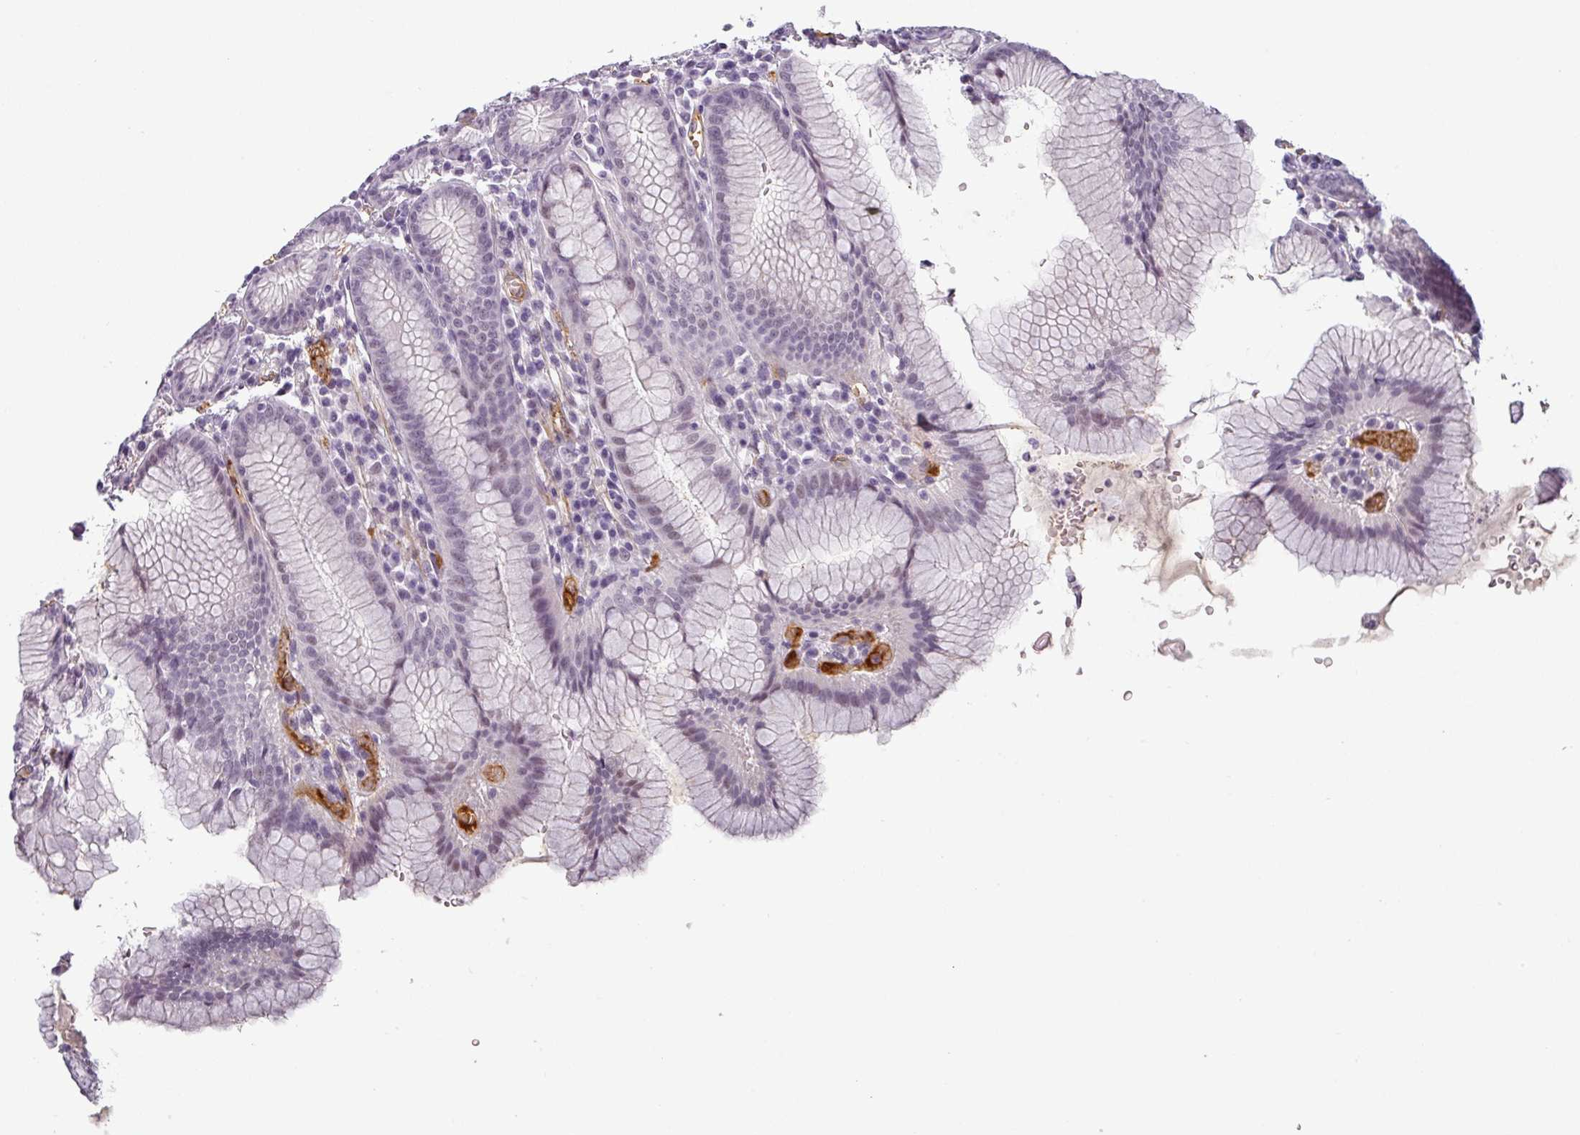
{"staining": {"intensity": "negative", "quantity": "none", "location": "none"}, "tissue": "stomach", "cell_type": "Glandular cells", "image_type": "normal", "snomed": [{"axis": "morphology", "description": "Normal tissue, NOS"}, {"axis": "topography", "description": "Stomach"}], "caption": "The IHC histopathology image has no significant expression in glandular cells of stomach.", "gene": "APOC1", "patient": {"sex": "male", "age": 55}}